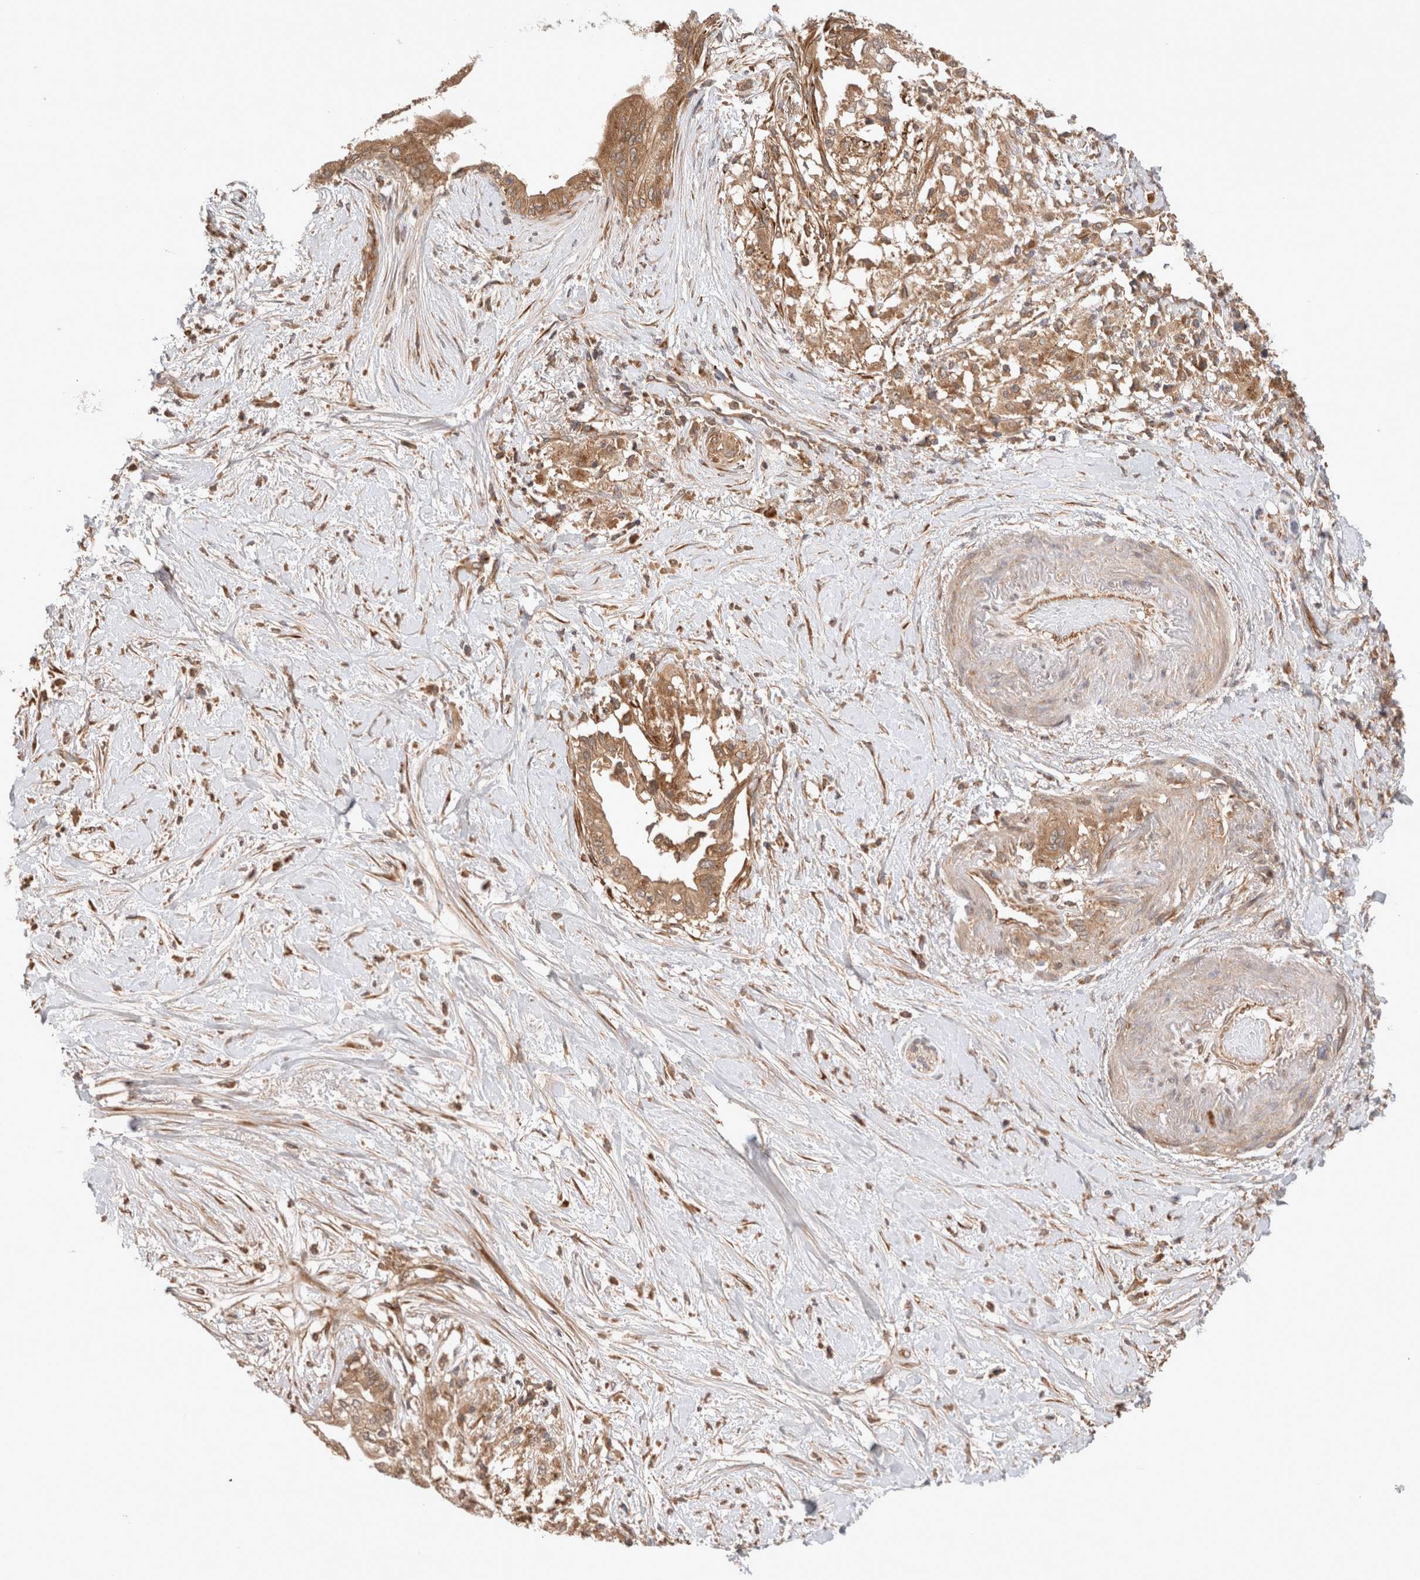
{"staining": {"intensity": "moderate", "quantity": ">75%", "location": "cytoplasmic/membranous"}, "tissue": "pancreatic cancer", "cell_type": "Tumor cells", "image_type": "cancer", "snomed": [{"axis": "morphology", "description": "Normal tissue, NOS"}, {"axis": "morphology", "description": "Adenocarcinoma, NOS"}, {"axis": "topography", "description": "Pancreas"}, {"axis": "topography", "description": "Duodenum"}], "caption": "Pancreatic adenocarcinoma stained with immunohistochemistry (IHC) exhibits moderate cytoplasmic/membranous positivity in about >75% of tumor cells. (Stains: DAB (3,3'-diaminobenzidine) in brown, nuclei in blue, Microscopy: brightfield microscopy at high magnification).", "gene": "VPS28", "patient": {"sex": "female", "age": 60}}